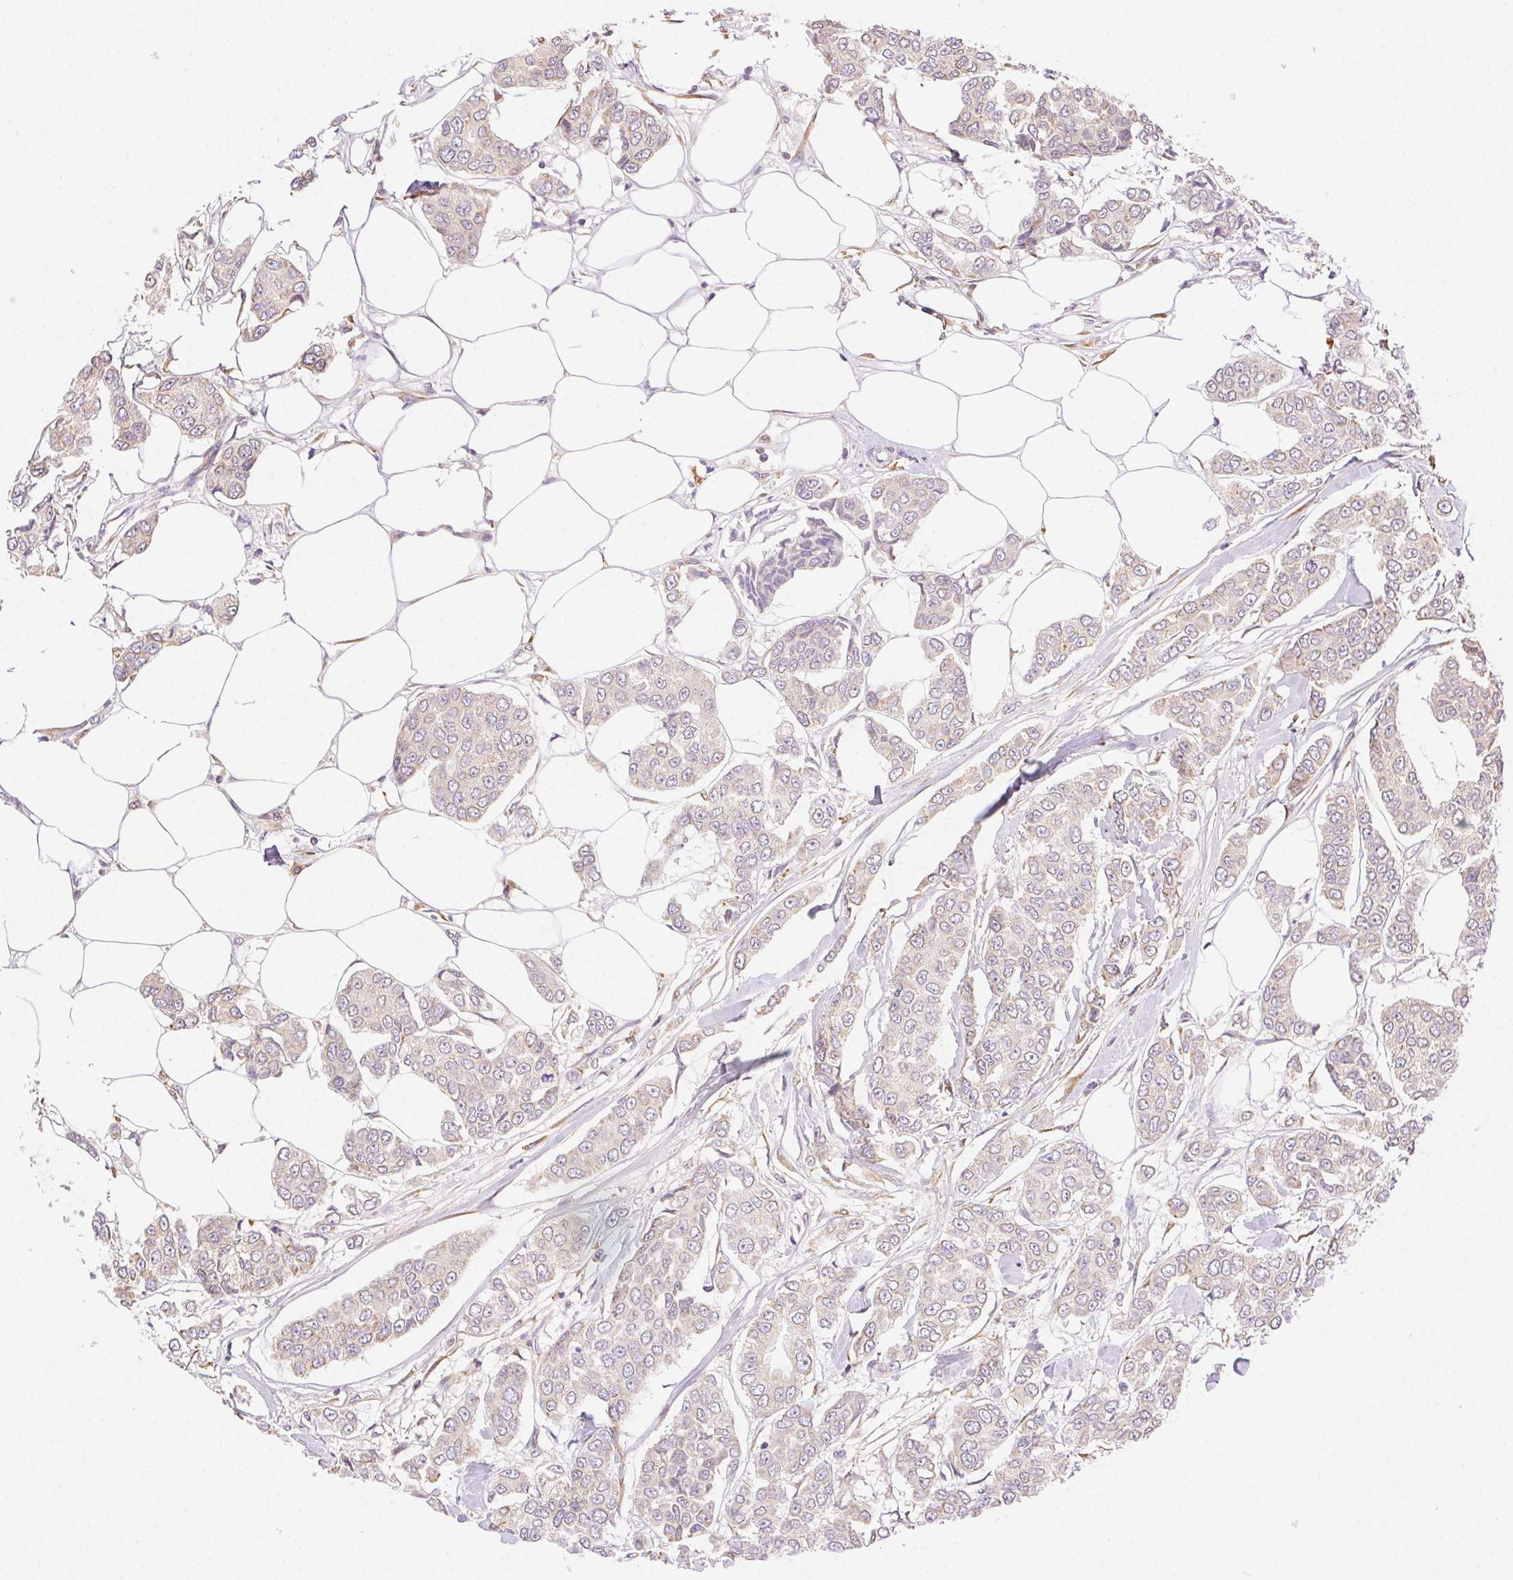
{"staining": {"intensity": "weak", "quantity": "<25%", "location": "cytoplasmic/membranous"}, "tissue": "breast cancer", "cell_type": "Tumor cells", "image_type": "cancer", "snomed": [{"axis": "morphology", "description": "Duct carcinoma"}, {"axis": "topography", "description": "Breast"}], "caption": "DAB (3,3'-diaminobenzidine) immunohistochemical staining of breast cancer (infiltrating ductal carcinoma) shows no significant positivity in tumor cells.", "gene": "ENTREP1", "patient": {"sex": "female", "age": 94}}